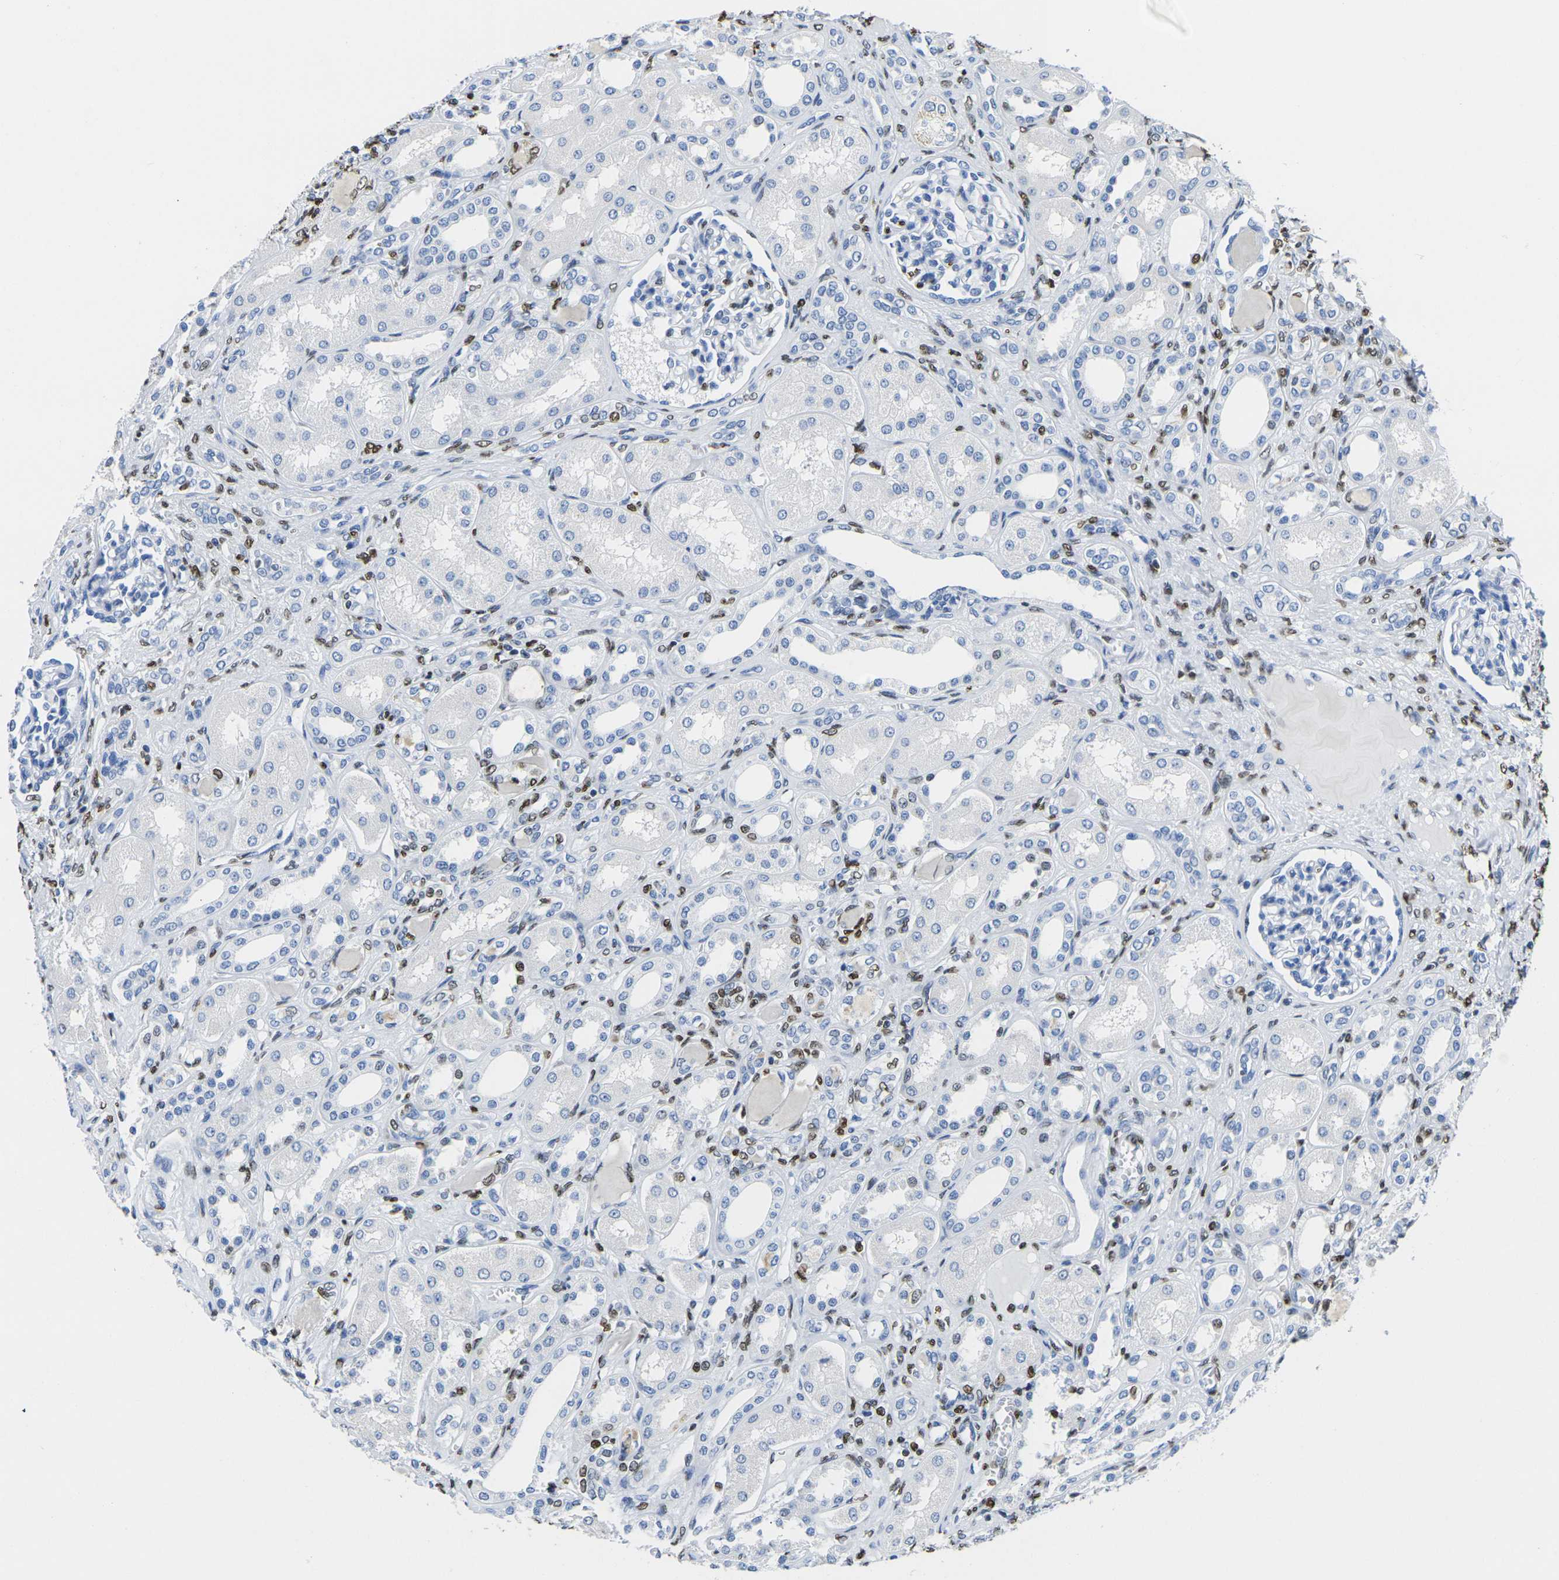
{"staining": {"intensity": "negative", "quantity": "none", "location": "none"}, "tissue": "kidney", "cell_type": "Cells in glomeruli", "image_type": "normal", "snomed": [{"axis": "morphology", "description": "Normal tissue, NOS"}, {"axis": "topography", "description": "Kidney"}], "caption": "Normal kidney was stained to show a protein in brown. There is no significant positivity in cells in glomeruli.", "gene": "DRAXIN", "patient": {"sex": "male", "age": 7}}